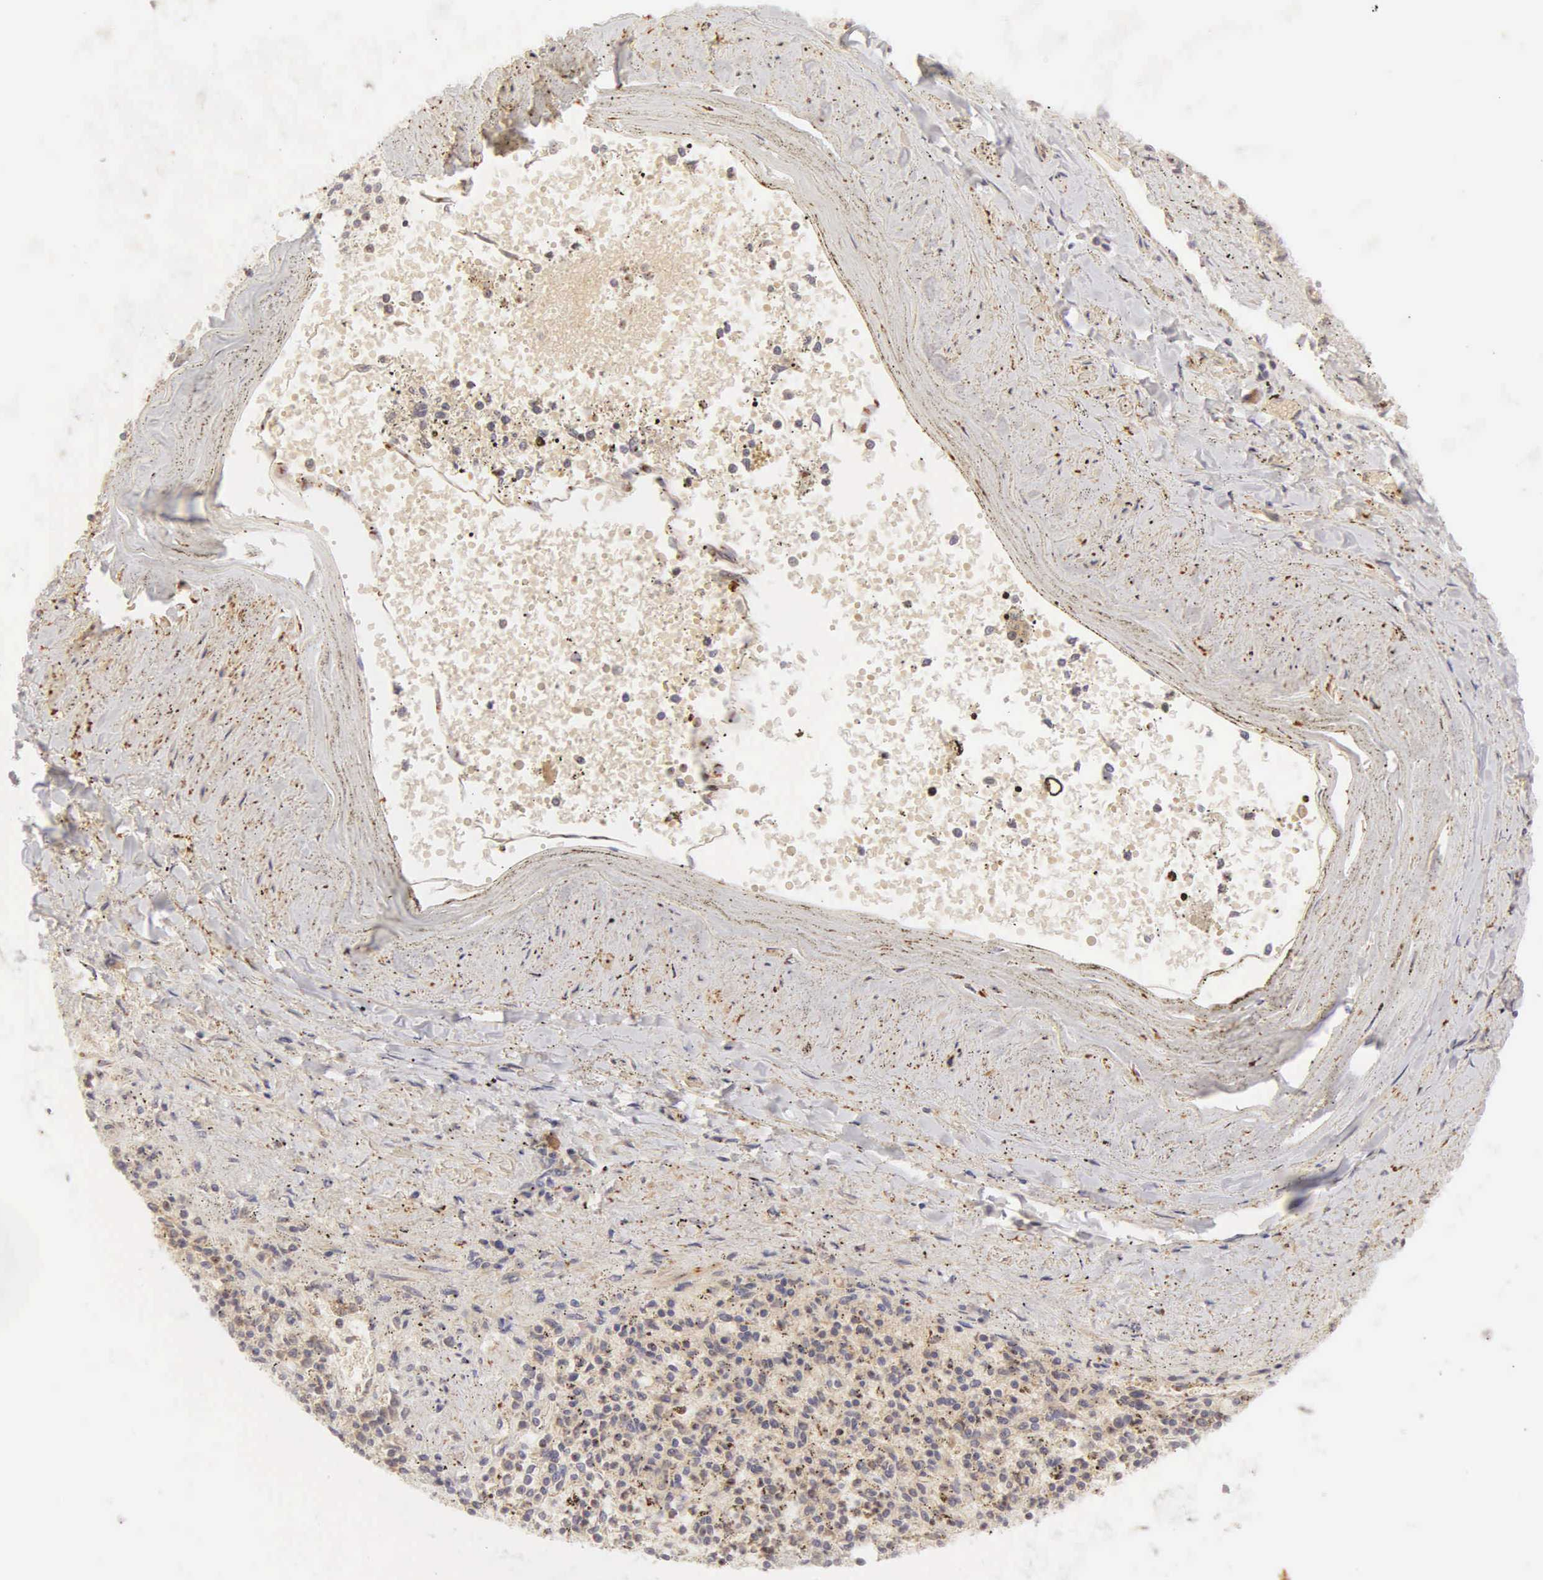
{"staining": {"intensity": "moderate", "quantity": ">75%", "location": "cytoplasmic/membranous"}, "tissue": "spleen", "cell_type": "Cells in red pulp", "image_type": "normal", "snomed": [{"axis": "morphology", "description": "Normal tissue, NOS"}, {"axis": "topography", "description": "Spleen"}], "caption": "The micrograph demonstrates immunohistochemical staining of benign spleen. There is moderate cytoplasmic/membranous staining is seen in about >75% of cells in red pulp. (brown staining indicates protein expression, while blue staining denotes nuclei).", "gene": "CD1A", "patient": {"sex": "male", "age": 72}}